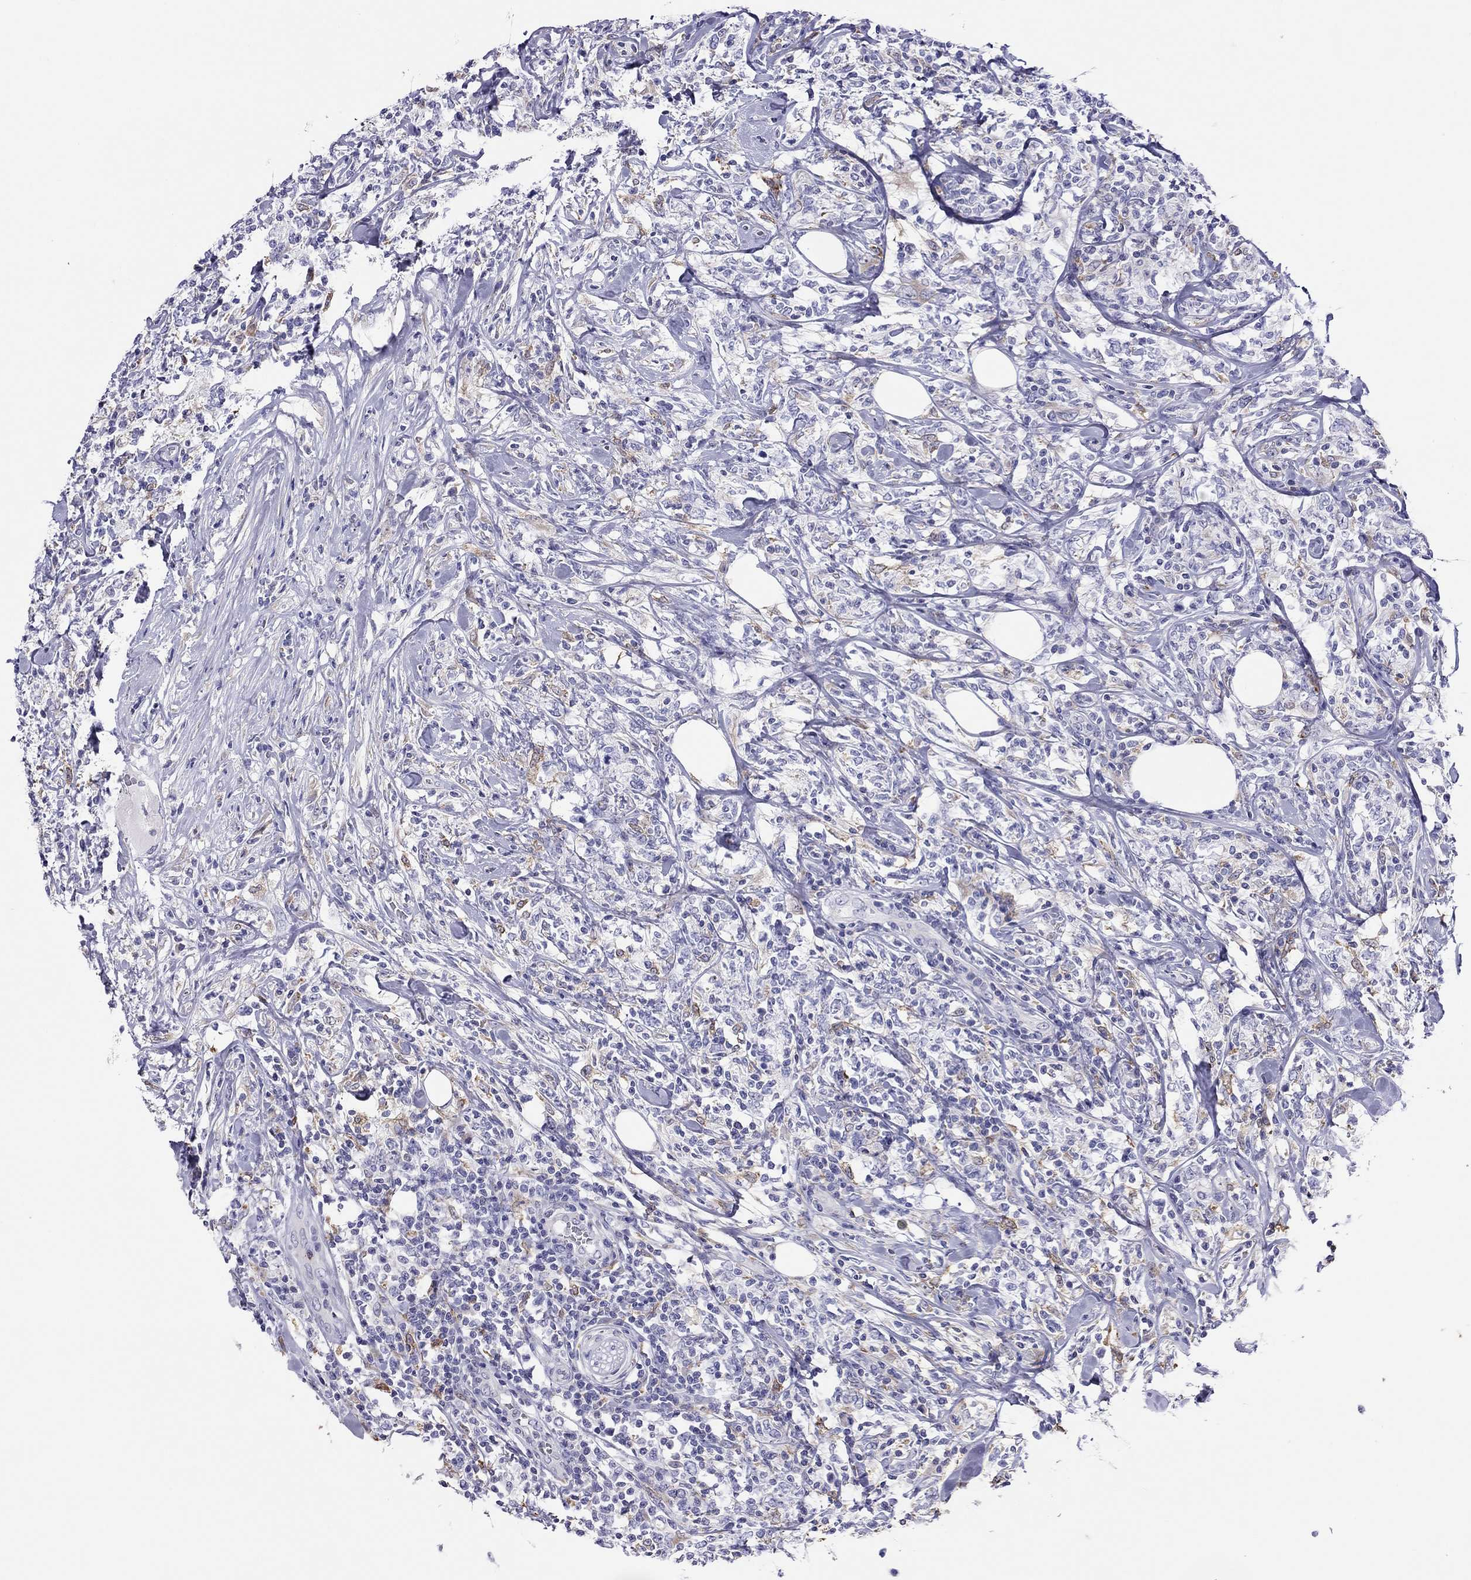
{"staining": {"intensity": "negative", "quantity": "none", "location": "none"}, "tissue": "lymphoma", "cell_type": "Tumor cells", "image_type": "cancer", "snomed": [{"axis": "morphology", "description": "Malignant lymphoma, non-Hodgkin's type, High grade"}, {"axis": "topography", "description": "Lymph node"}], "caption": "High power microscopy image of an IHC image of high-grade malignant lymphoma, non-Hodgkin's type, revealing no significant positivity in tumor cells. The staining was performed using DAB to visualize the protein expression in brown, while the nuclei were stained in blue with hematoxylin (Magnification: 20x).", "gene": "SLC46A2", "patient": {"sex": "female", "age": 84}}